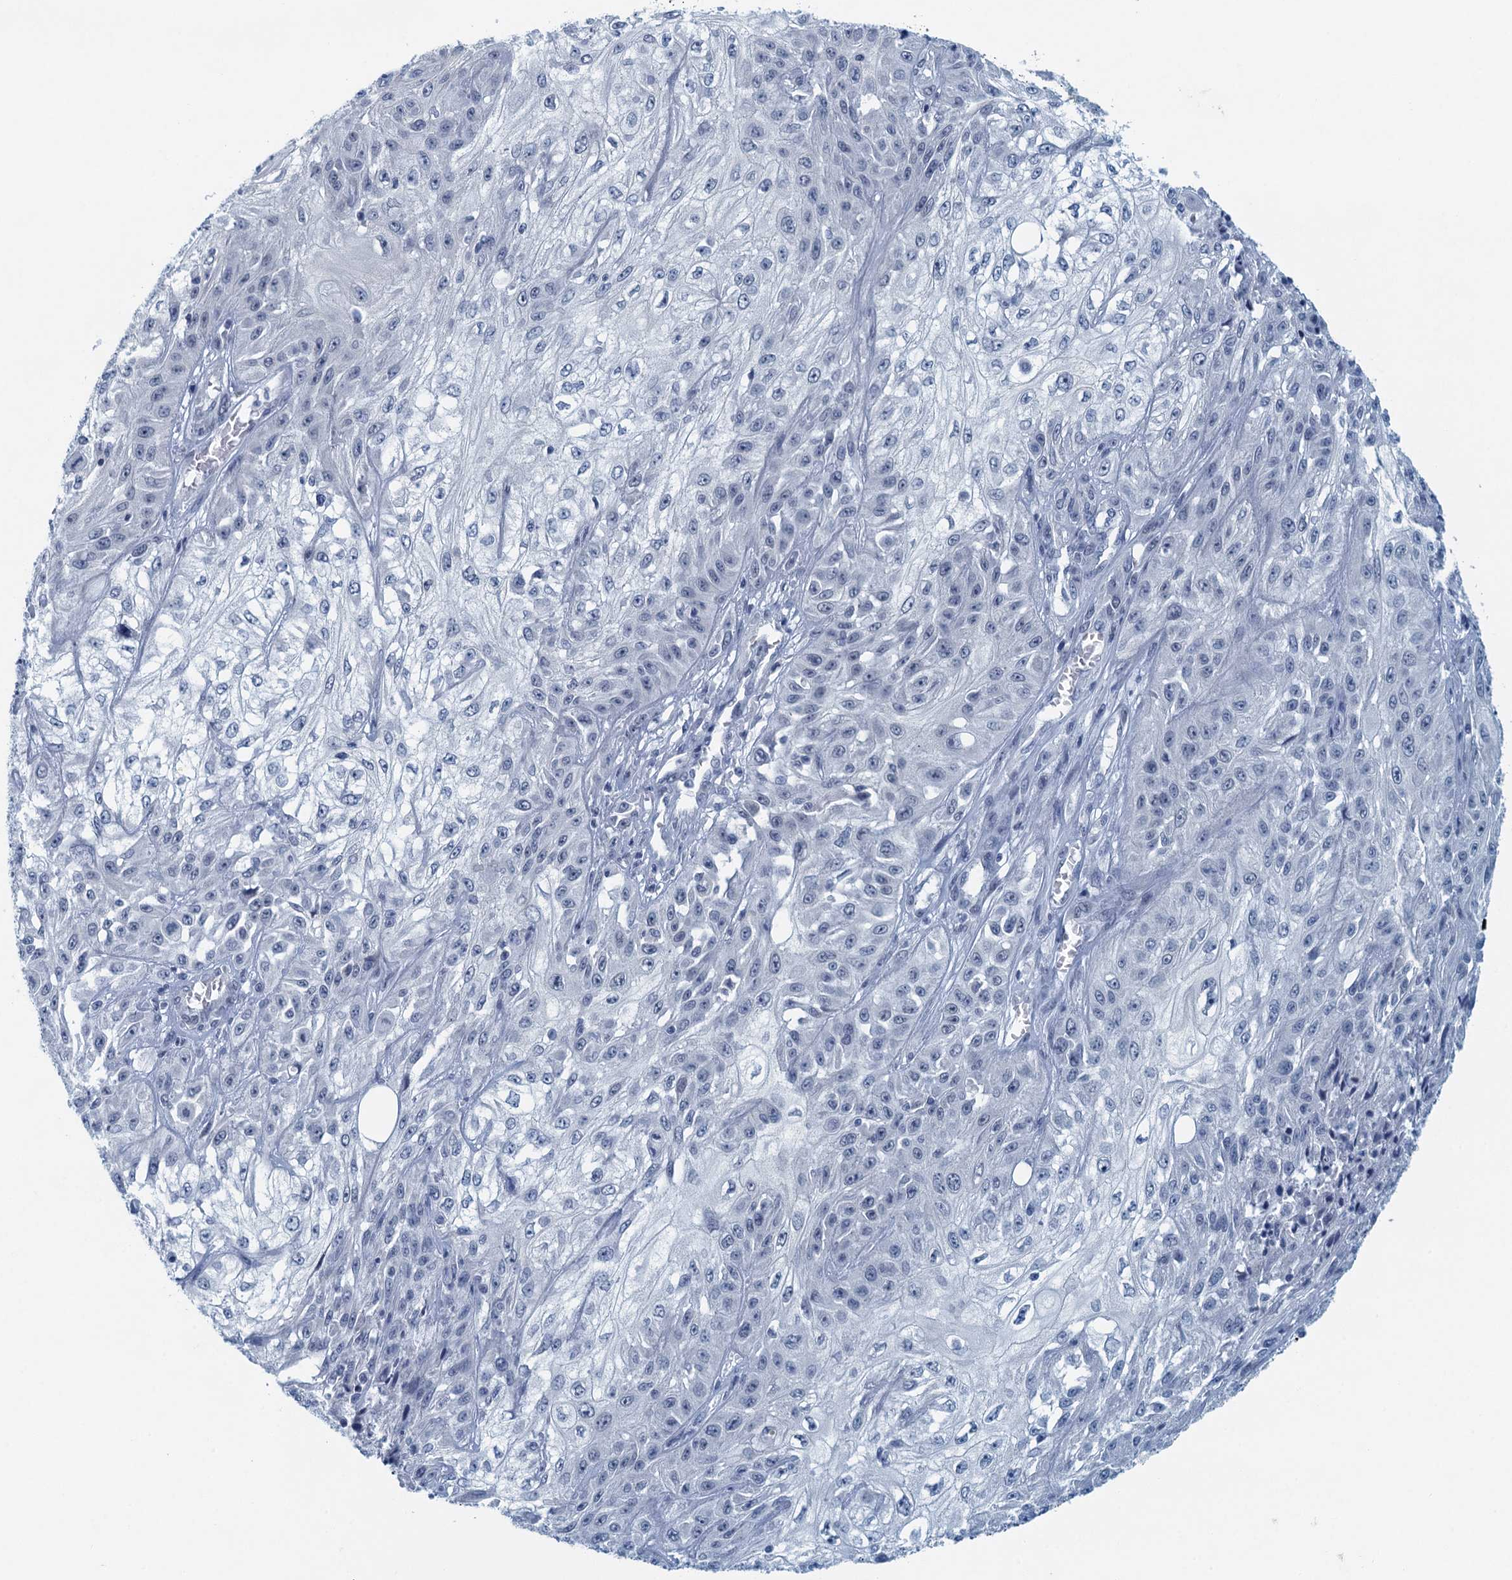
{"staining": {"intensity": "negative", "quantity": "none", "location": "none"}, "tissue": "skin cancer", "cell_type": "Tumor cells", "image_type": "cancer", "snomed": [{"axis": "morphology", "description": "Squamous cell carcinoma, NOS"}, {"axis": "morphology", "description": "Squamous cell carcinoma, metastatic, NOS"}, {"axis": "topography", "description": "Skin"}, {"axis": "topography", "description": "Lymph node"}], "caption": "The IHC micrograph has no significant staining in tumor cells of skin cancer tissue. (DAB (3,3'-diaminobenzidine) immunohistochemistry visualized using brightfield microscopy, high magnification).", "gene": "ENSG00000131152", "patient": {"sex": "male", "age": 75}}